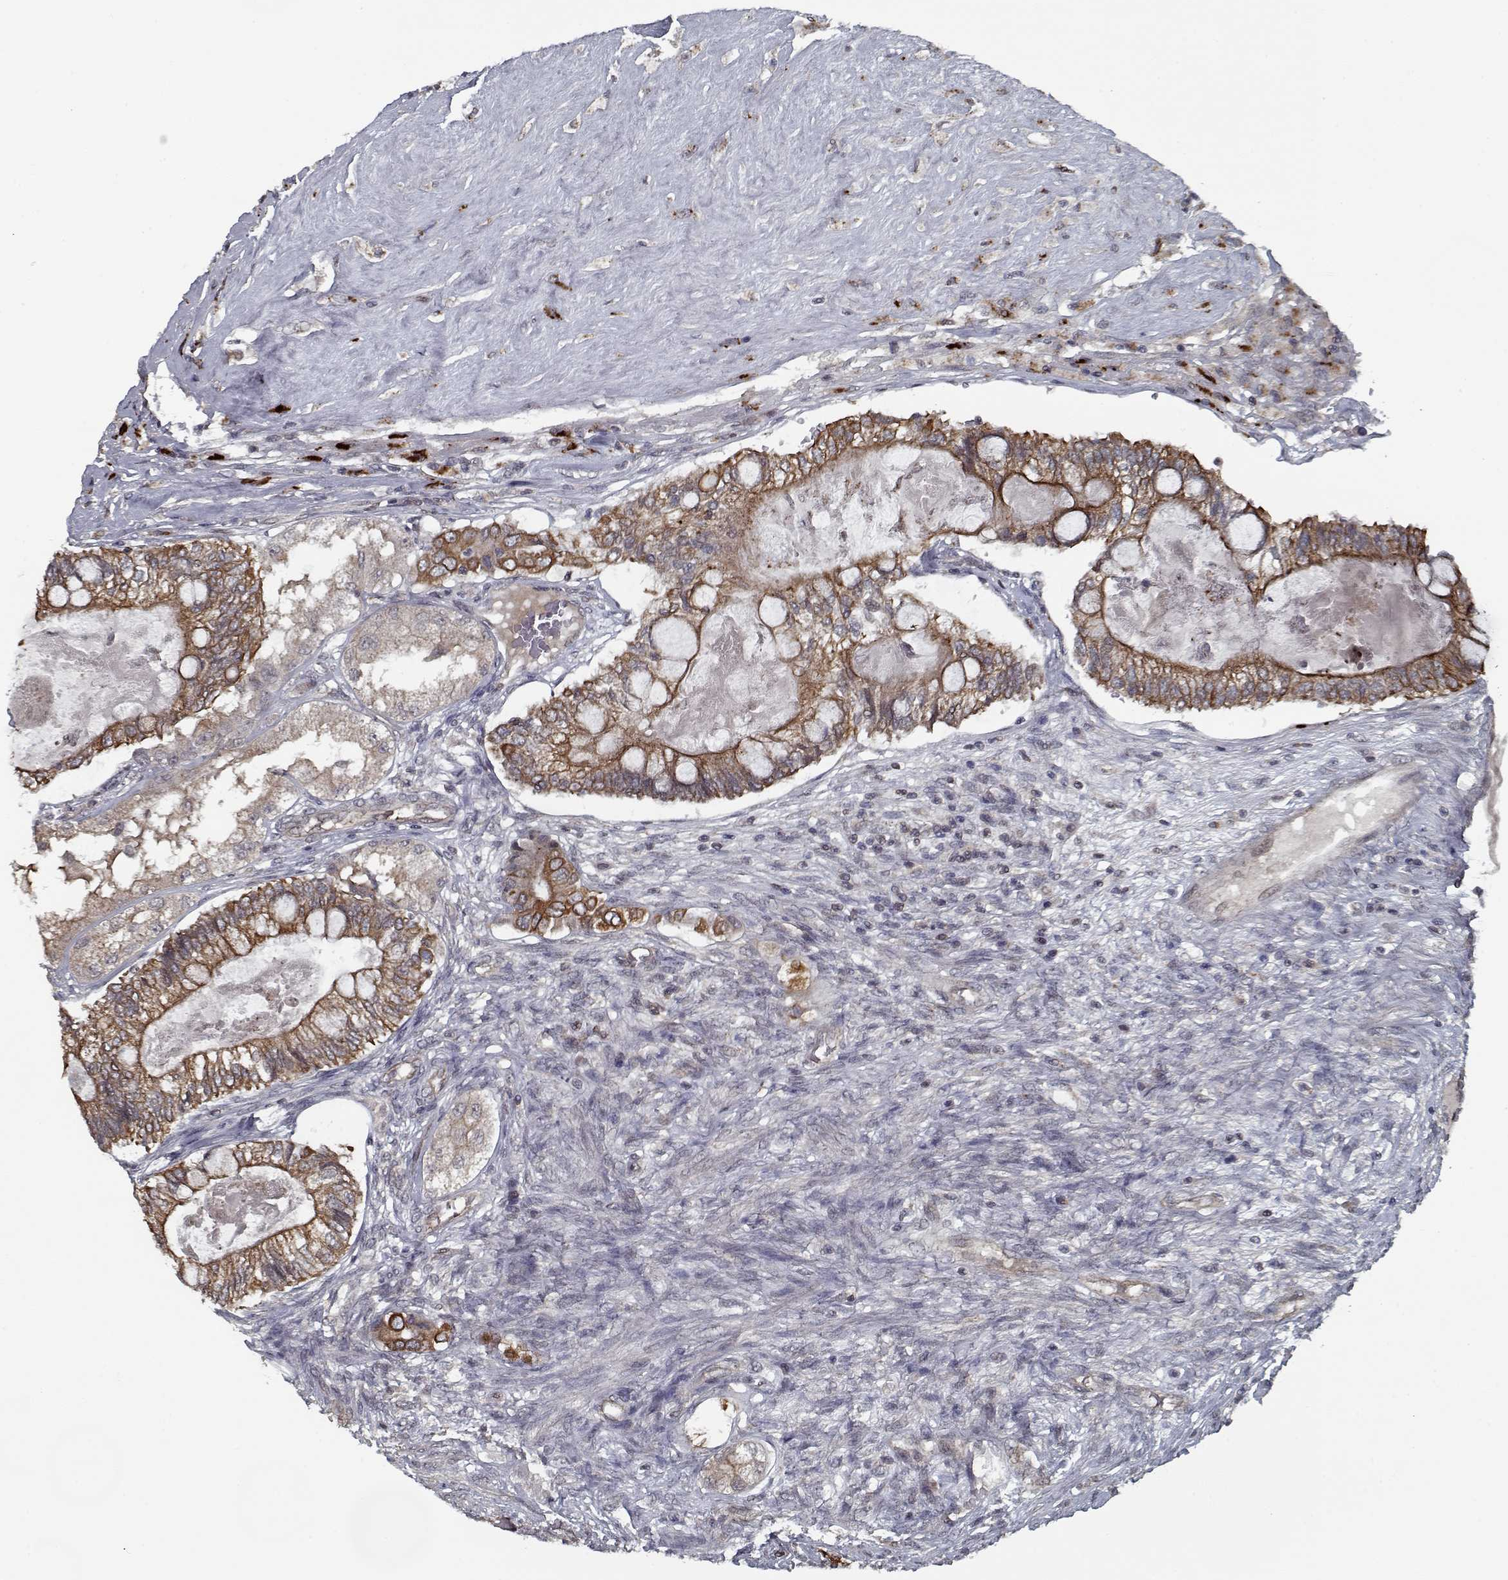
{"staining": {"intensity": "moderate", "quantity": "25%-75%", "location": "cytoplasmic/membranous"}, "tissue": "testis cancer", "cell_type": "Tumor cells", "image_type": "cancer", "snomed": [{"axis": "morphology", "description": "Seminoma, NOS"}, {"axis": "morphology", "description": "Carcinoma, Embryonal, NOS"}, {"axis": "topography", "description": "Testis"}], "caption": "The image reveals staining of embryonal carcinoma (testis), revealing moderate cytoplasmic/membranous protein positivity (brown color) within tumor cells.", "gene": "NLK", "patient": {"sex": "male", "age": 41}}